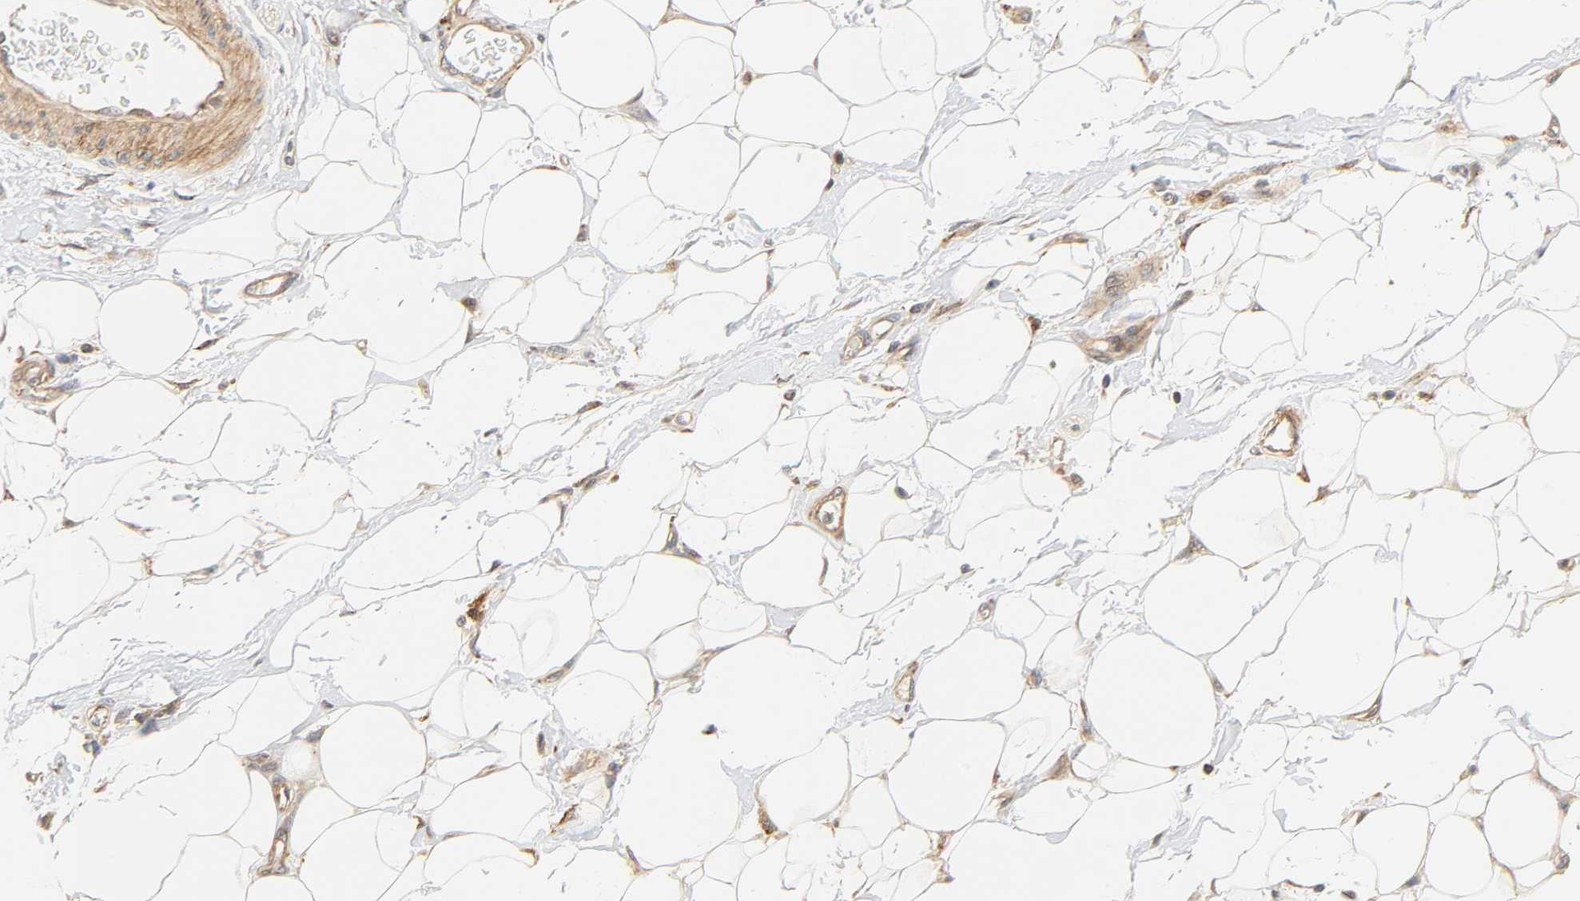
{"staining": {"intensity": "moderate", "quantity": "25%-75%", "location": "cytoplasmic/membranous"}, "tissue": "adipose tissue", "cell_type": "Adipocytes", "image_type": "normal", "snomed": [{"axis": "morphology", "description": "Normal tissue, NOS"}, {"axis": "morphology", "description": "Urothelial carcinoma, High grade"}, {"axis": "topography", "description": "Vascular tissue"}, {"axis": "topography", "description": "Urinary bladder"}], "caption": "Adipose tissue stained for a protein (brown) demonstrates moderate cytoplasmic/membranous positive expression in about 25%-75% of adipocytes.", "gene": "MAPK6", "patient": {"sex": "female", "age": 56}}